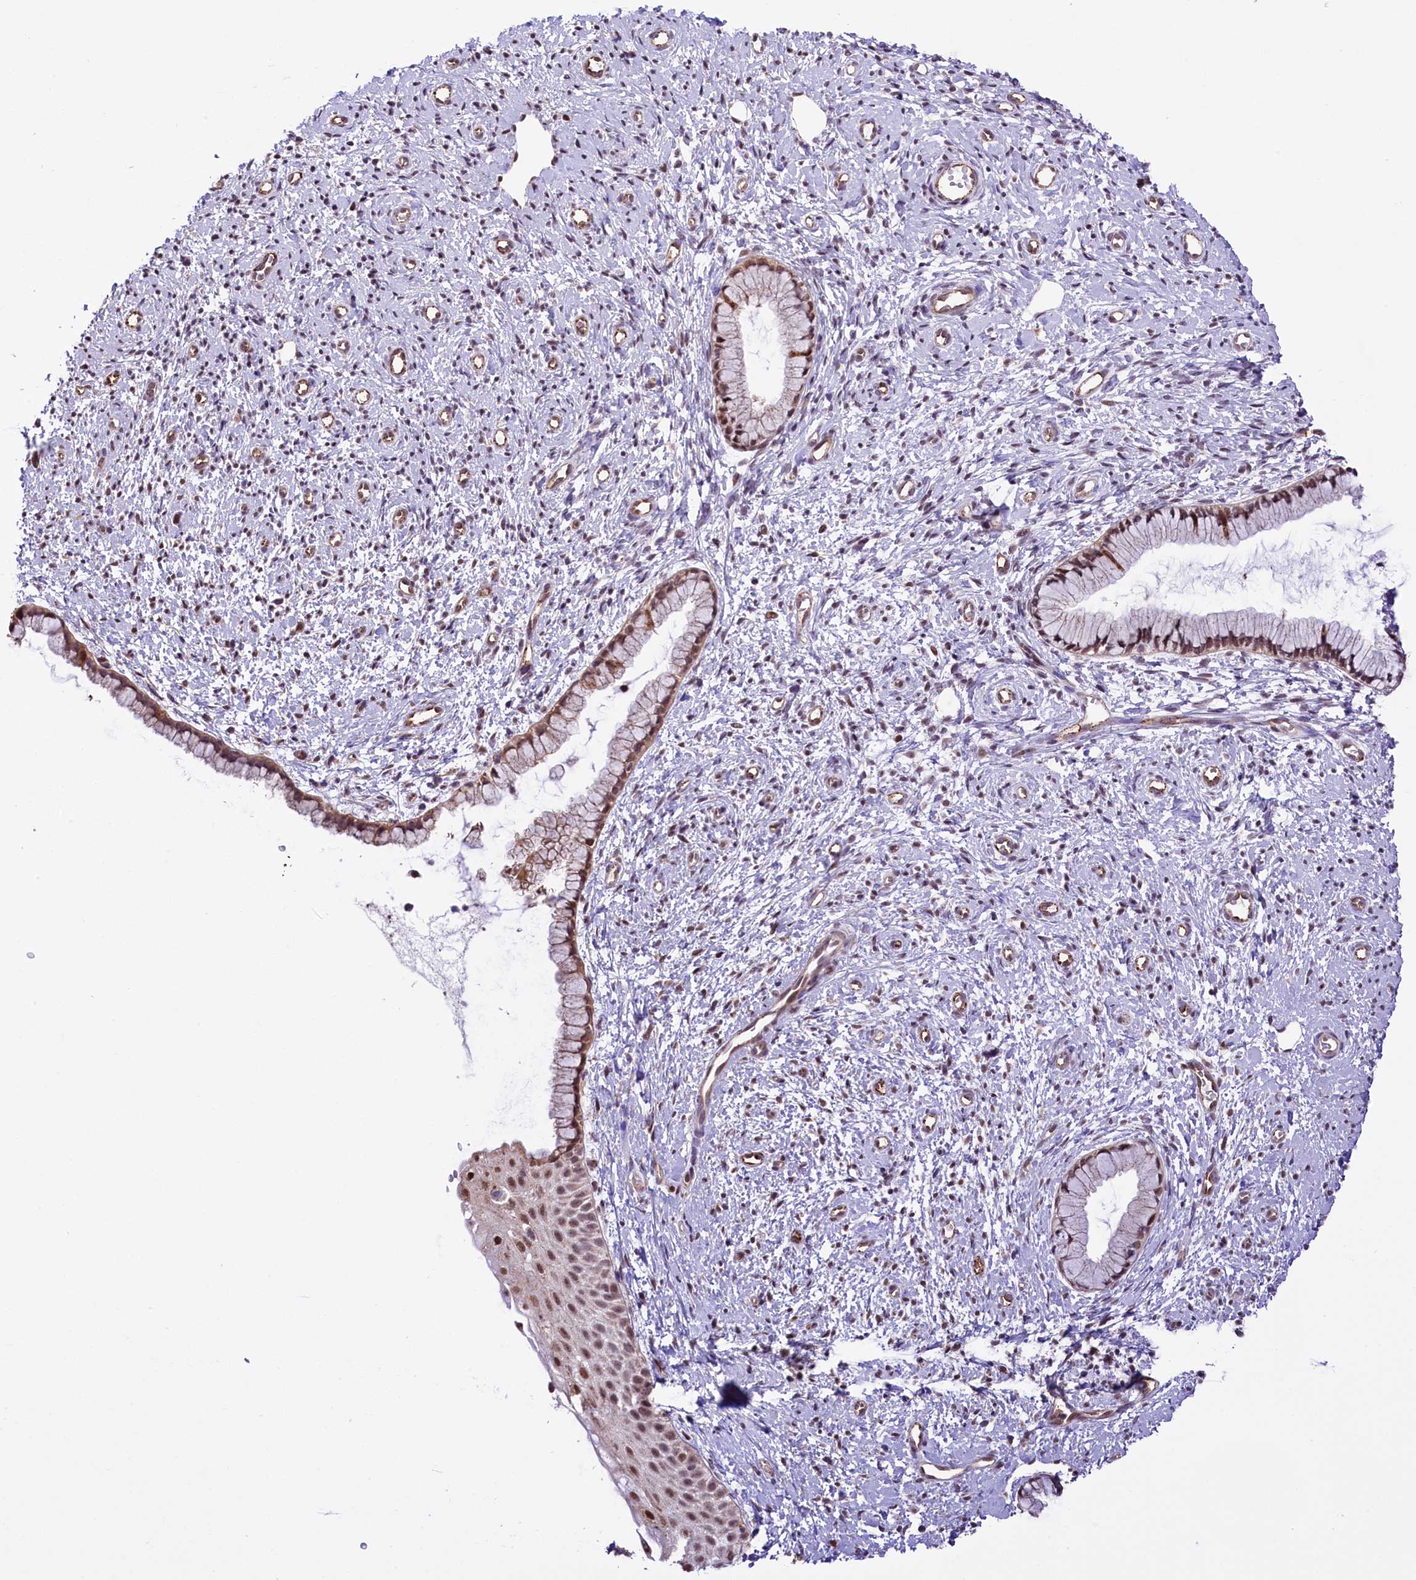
{"staining": {"intensity": "moderate", "quantity": ">75%", "location": "cytoplasmic/membranous,nuclear"}, "tissue": "cervix", "cell_type": "Glandular cells", "image_type": "normal", "snomed": [{"axis": "morphology", "description": "Normal tissue, NOS"}, {"axis": "topography", "description": "Cervix"}], "caption": "Moderate cytoplasmic/membranous,nuclear expression for a protein is identified in about >75% of glandular cells of unremarkable cervix using immunohistochemistry (IHC).", "gene": "MRPL54", "patient": {"sex": "female", "age": 57}}